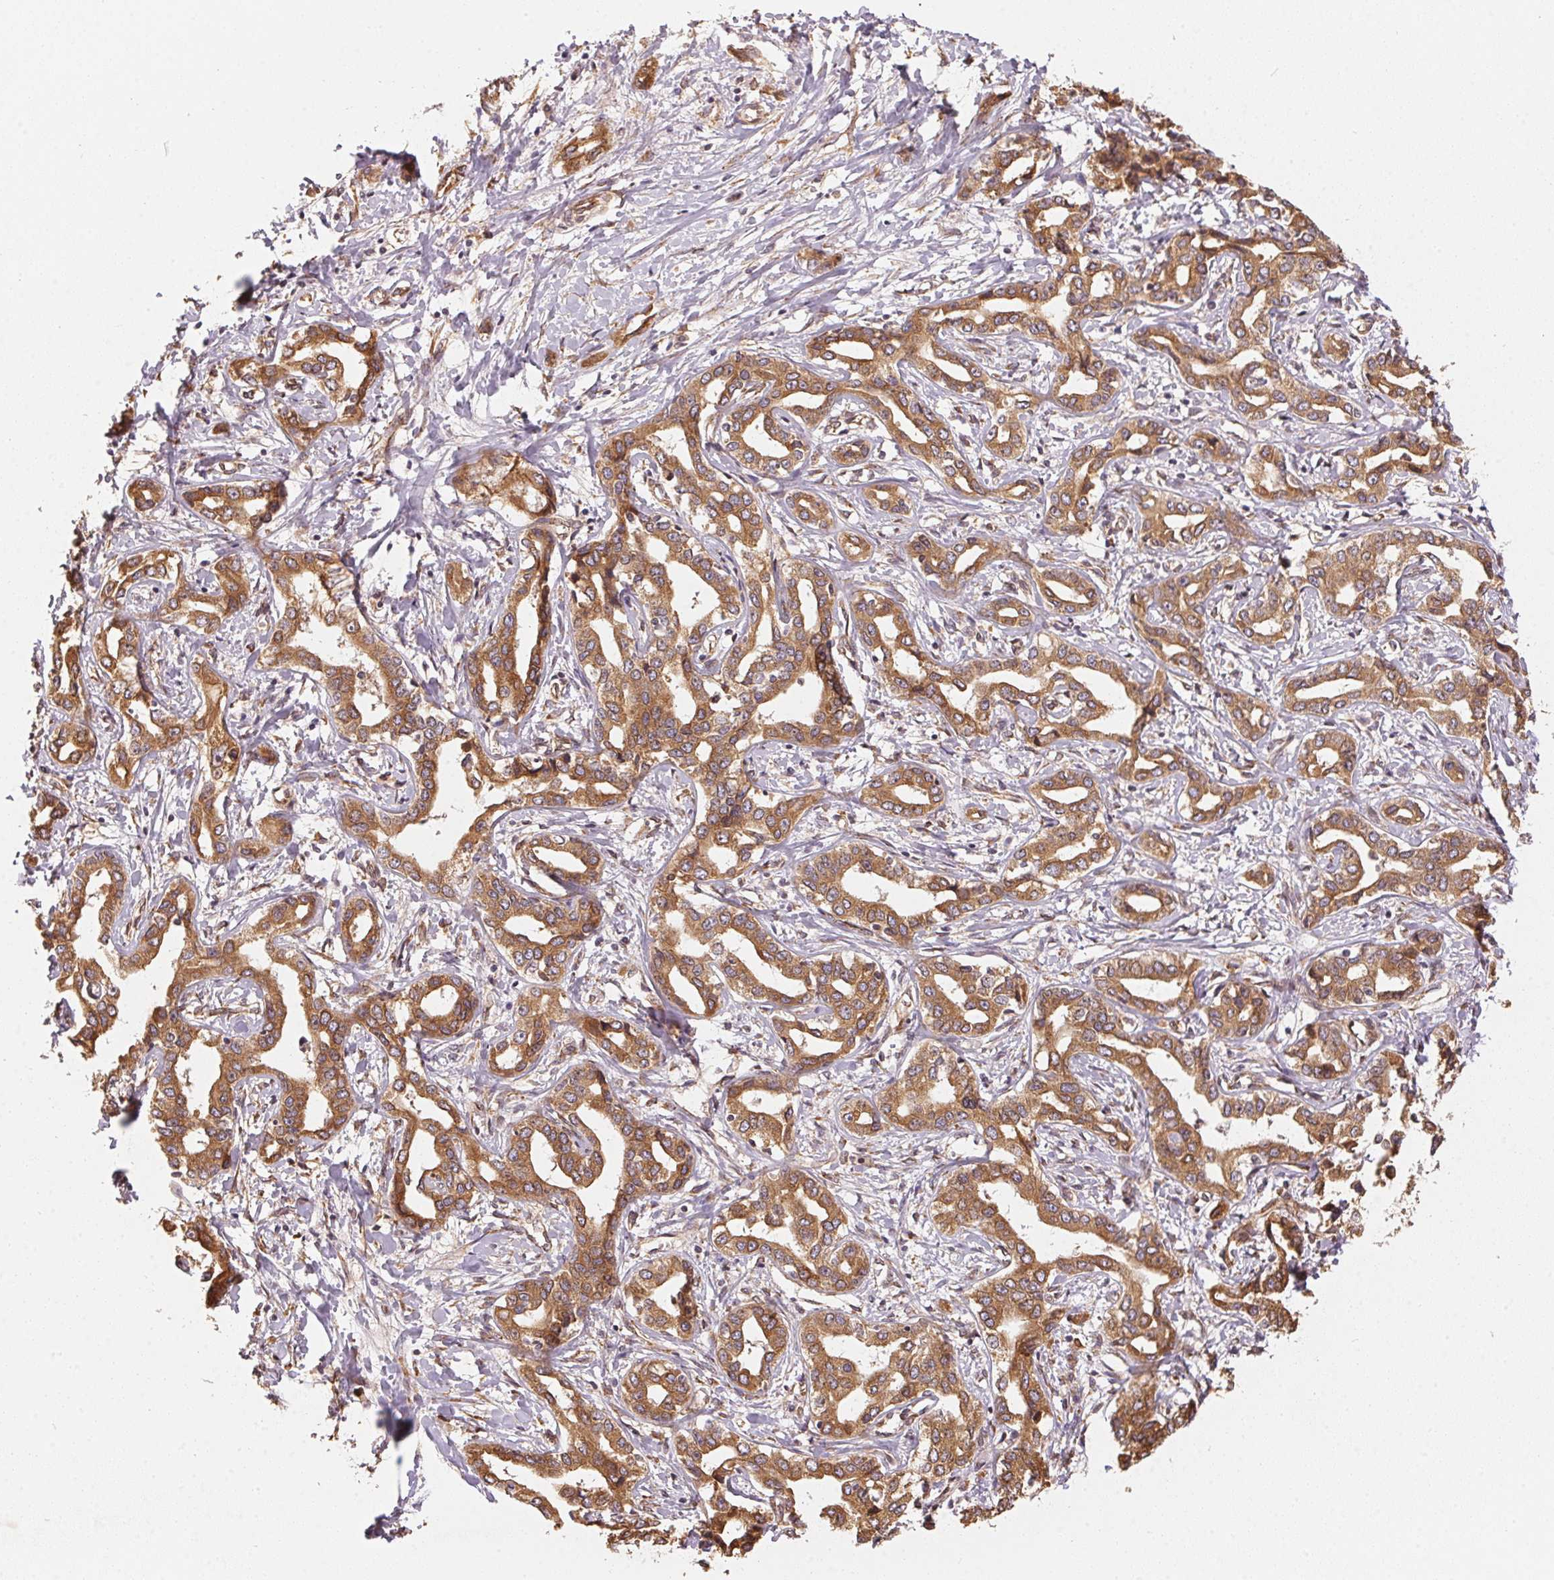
{"staining": {"intensity": "strong", "quantity": ">75%", "location": "cytoplasmic/membranous"}, "tissue": "liver cancer", "cell_type": "Tumor cells", "image_type": "cancer", "snomed": [{"axis": "morphology", "description": "Cholangiocarcinoma"}, {"axis": "topography", "description": "Liver"}], "caption": "The image displays staining of liver cholangiocarcinoma, revealing strong cytoplasmic/membranous protein positivity (brown color) within tumor cells. (DAB IHC, brown staining for protein, blue staining for nuclei).", "gene": "STRN4", "patient": {"sex": "male", "age": 59}}